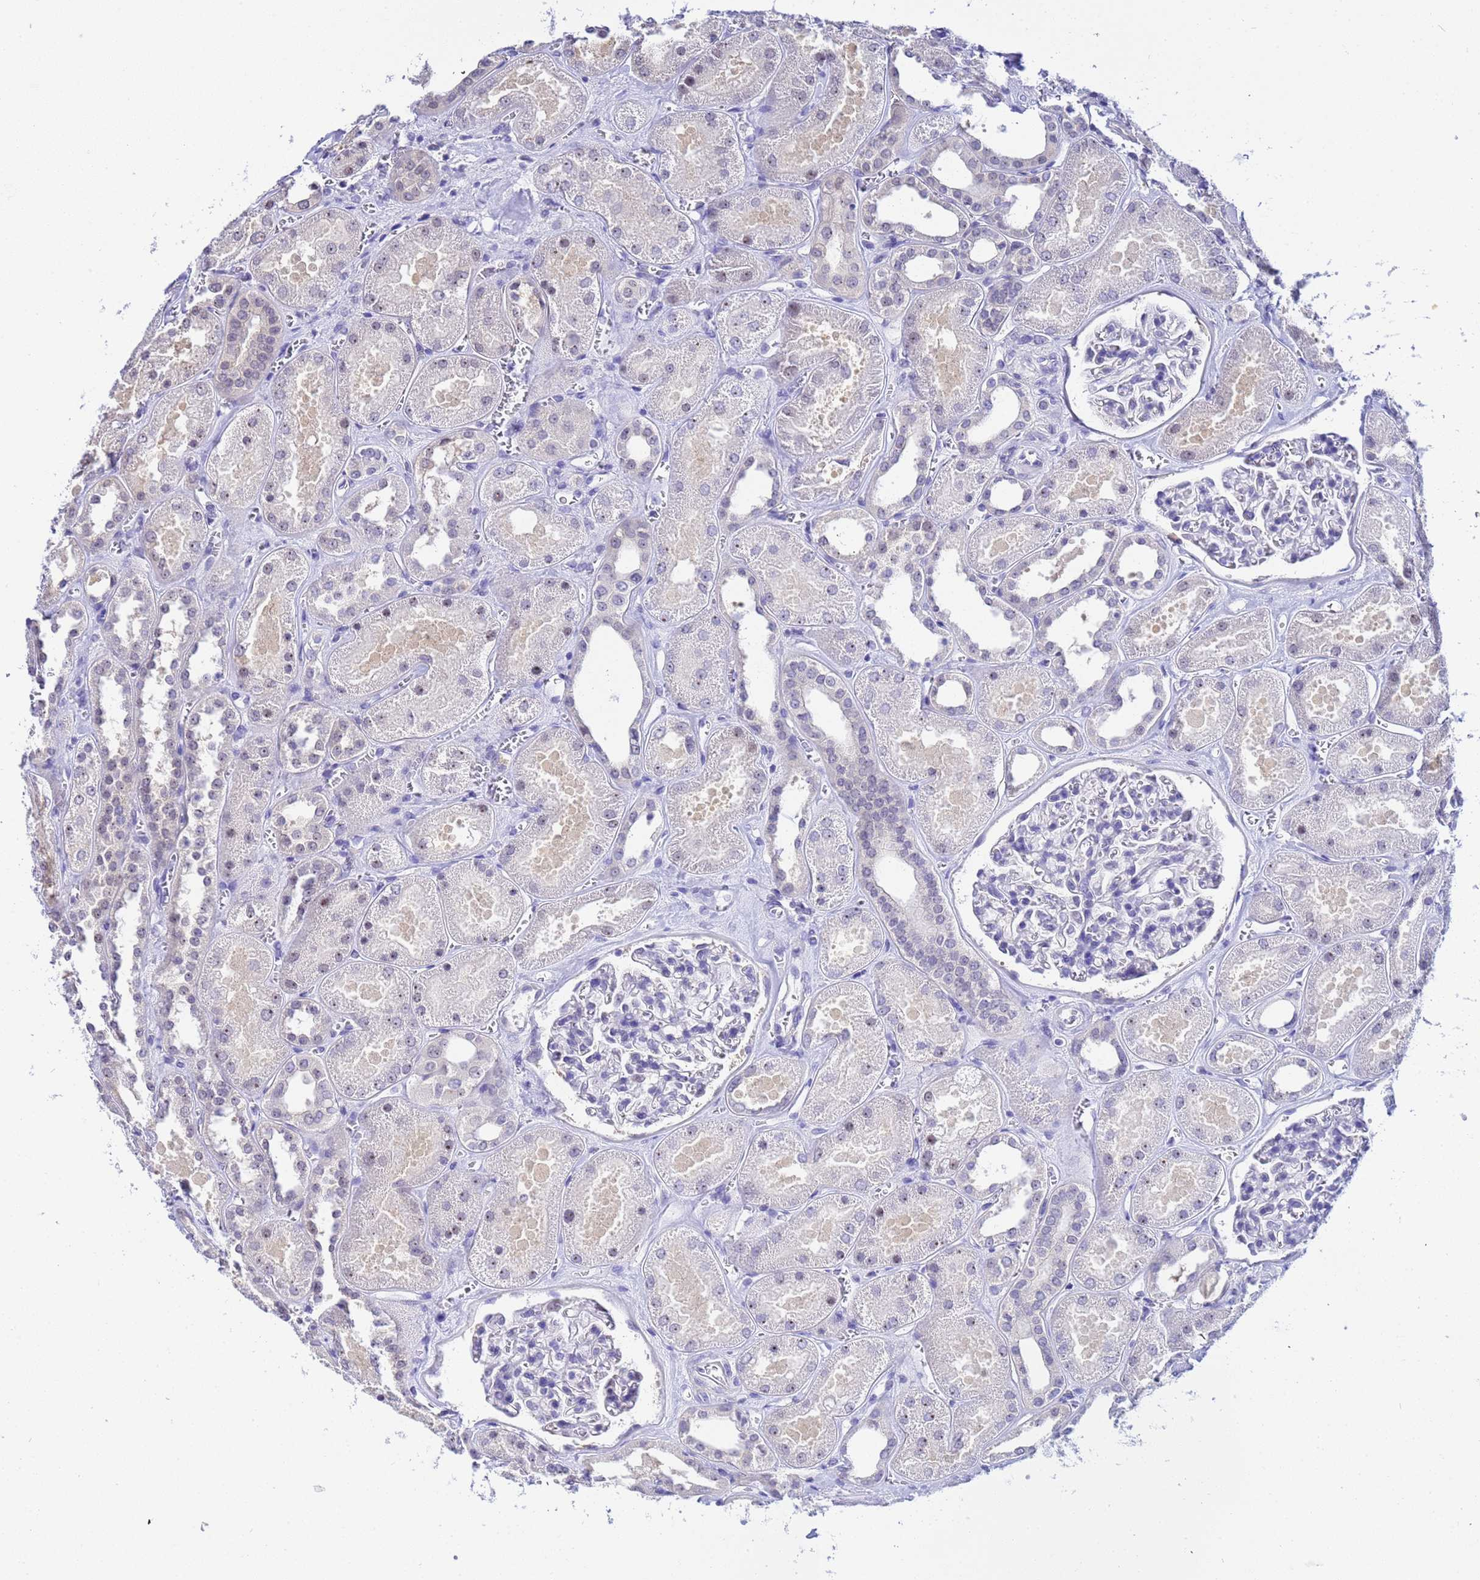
{"staining": {"intensity": "negative", "quantity": "none", "location": "none"}, "tissue": "kidney", "cell_type": "Cells in glomeruli", "image_type": "normal", "snomed": [{"axis": "morphology", "description": "Normal tissue, NOS"}, {"axis": "morphology", "description": "Adenocarcinoma, NOS"}, {"axis": "topography", "description": "Kidney"}], "caption": "The immunohistochemistry micrograph has no significant expression in cells in glomeruli of kidney. (Brightfield microscopy of DAB (3,3'-diaminobenzidine) IHC at high magnification).", "gene": "ACTL6B", "patient": {"sex": "female", "age": 68}}